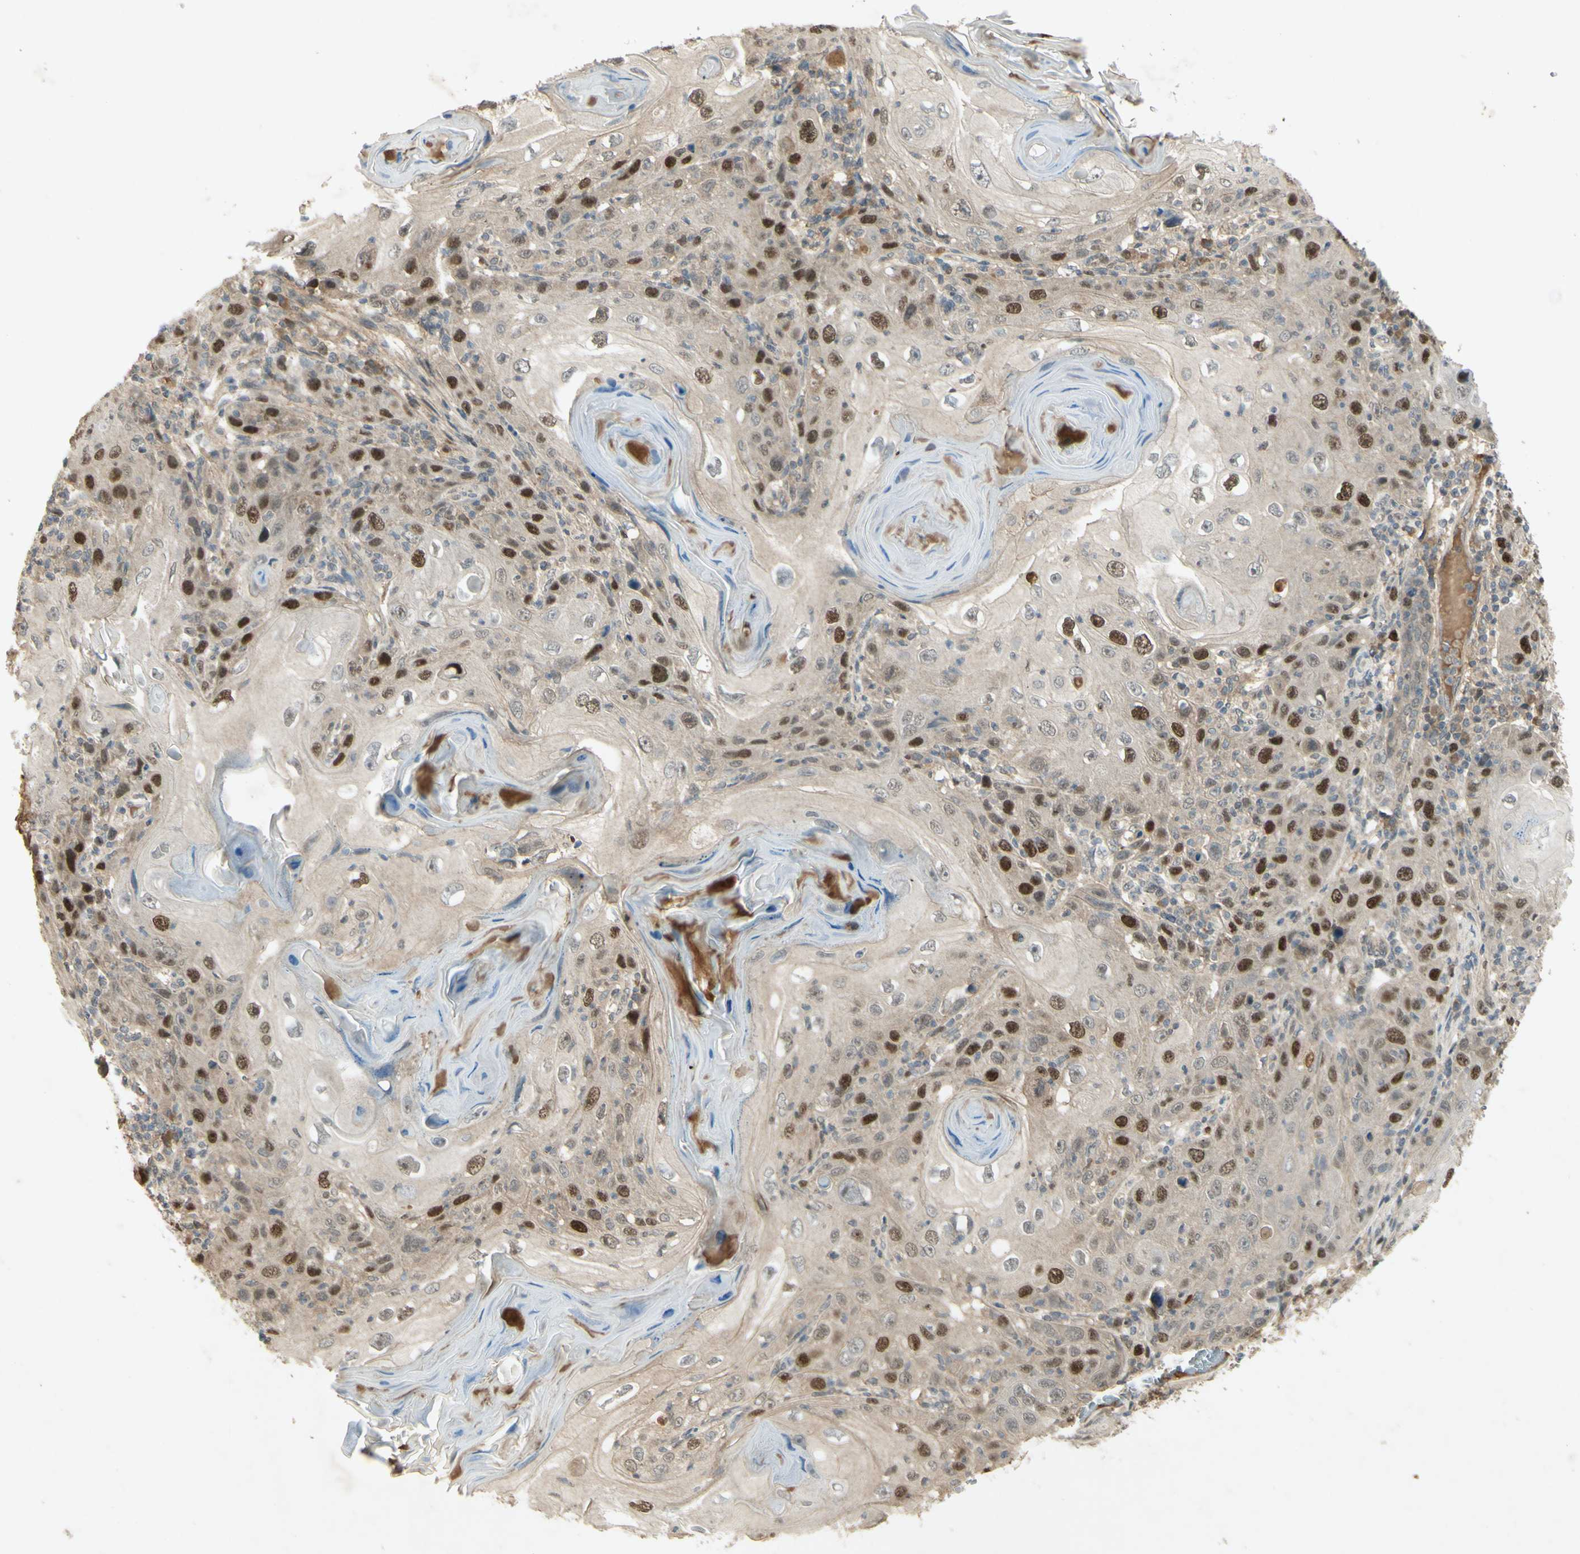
{"staining": {"intensity": "strong", "quantity": "<25%", "location": "nuclear"}, "tissue": "skin cancer", "cell_type": "Tumor cells", "image_type": "cancer", "snomed": [{"axis": "morphology", "description": "Squamous cell carcinoma, NOS"}, {"axis": "topography", "description": "Skin"}], "caption": "Protein analysis of skin cancer tissue demonstrates strong nuclear positivity in about <25% of tumor cells.", "gene": "RAD18", "patient": {"sex": "female", "age": 88}}